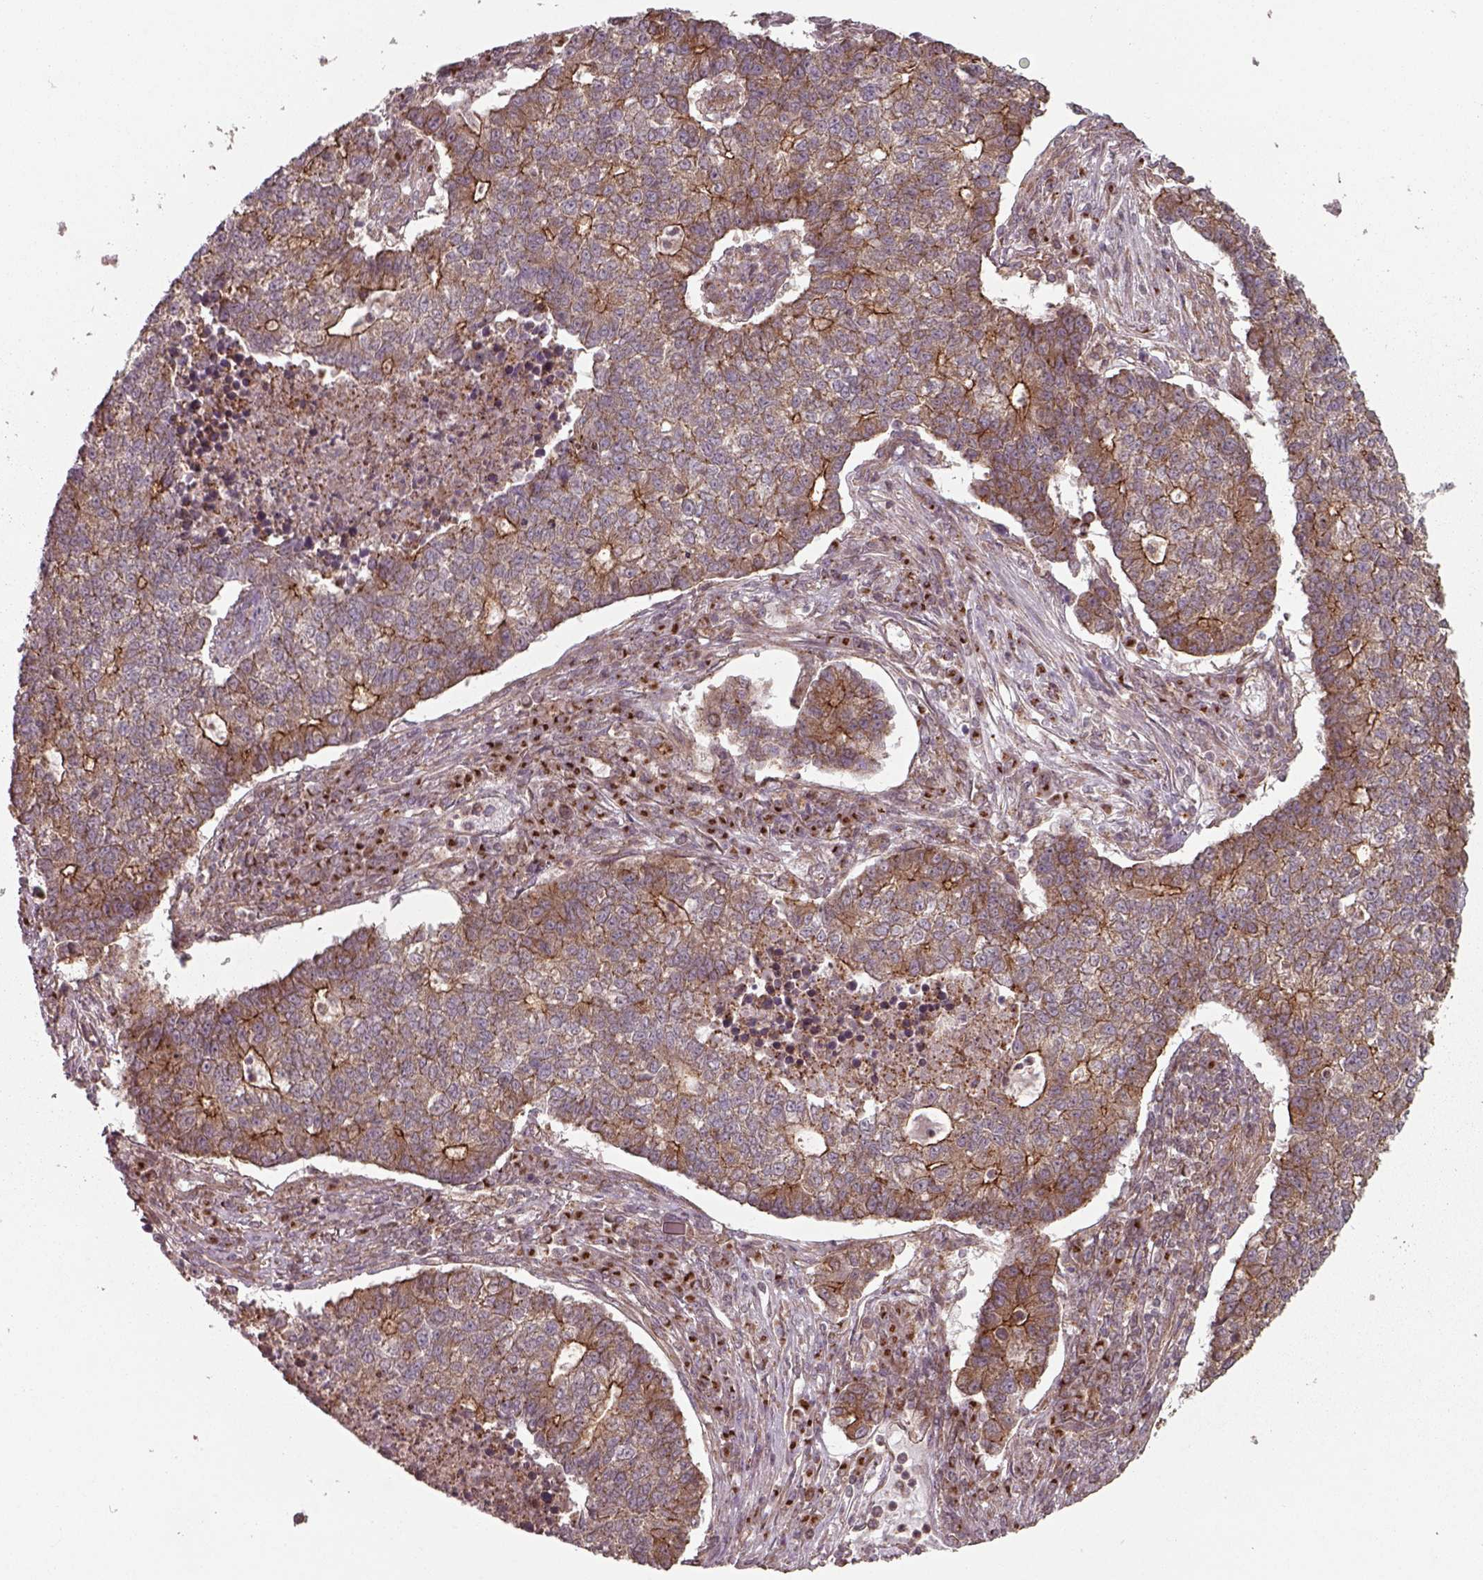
{"staining": {"intensity": "moderate", "quantity": ">75%", "location": "cytoplasmic/membranous"}, "tissue": "lung cancer", "cell_type": "Tumor cells", "image_type": "cancer", "snomed": [{"axis": "morphology", "description": "Adenocarcinoma, NOS"}, {"axis": "topography", "description": "Lung"}], "caption": "Tumor cells demonstrate medium levels of moderate cytoplasmic/membranous staining in approximately >75% of cells in human lung cancer.", "gene": "CHMP3", "patient": {"sex": "male", "age": 57}}